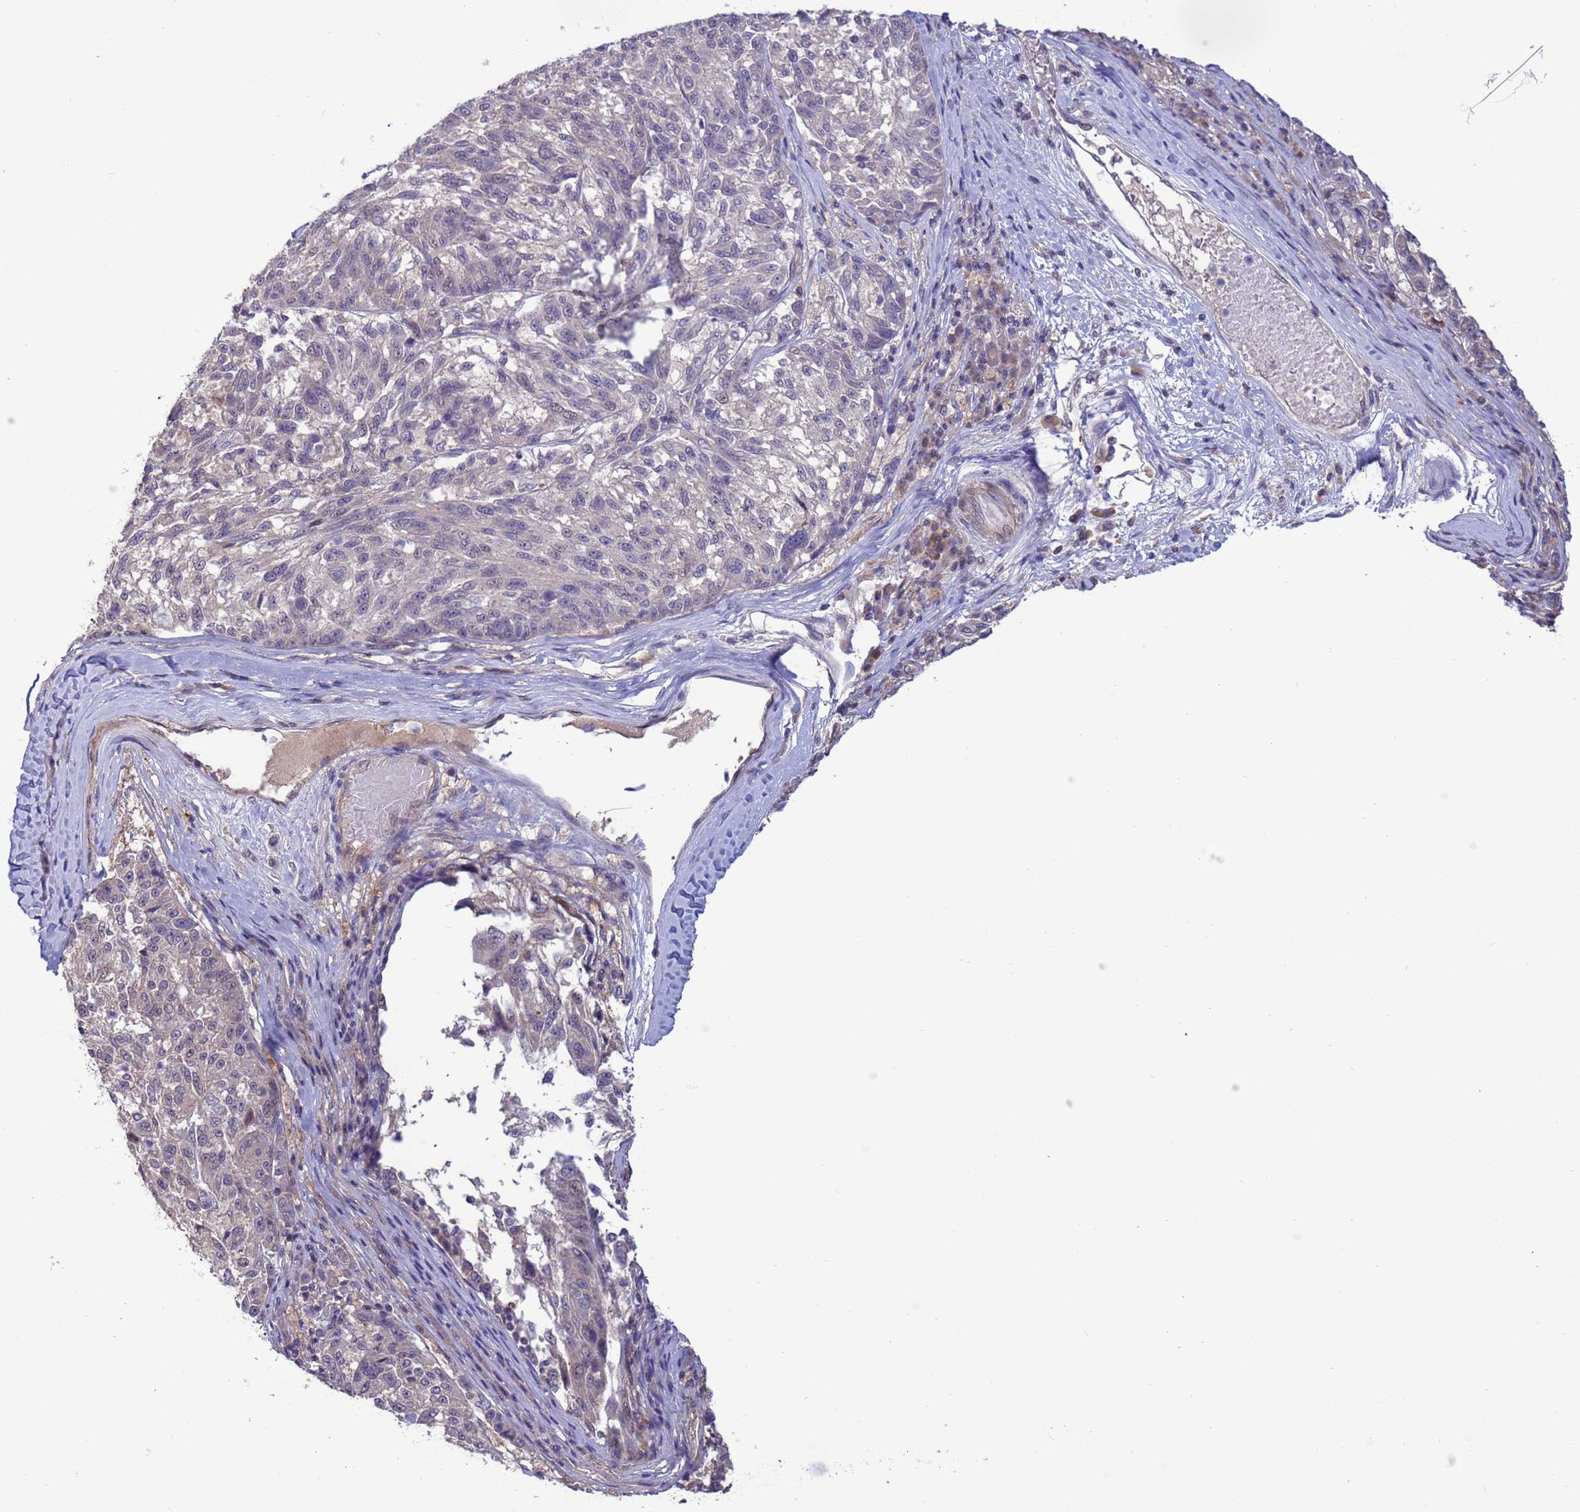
{"staining": {"intensity": "negative", "quantity": "none", "location": "none"}, "tissue": "melanoma", "cell_type": "Tumor cells", "image_type": "cancer", "snomed": [{"axis": "morphology", "description": "Malignant melanoma, NOS"}, {"axis": "topography", "description": "Skin"}], "caption": "Tumor cells are negative for protein expression in human malignant melanoma.", "gene": "GJA10", "patient": {"sex": "male", "age": 53}}